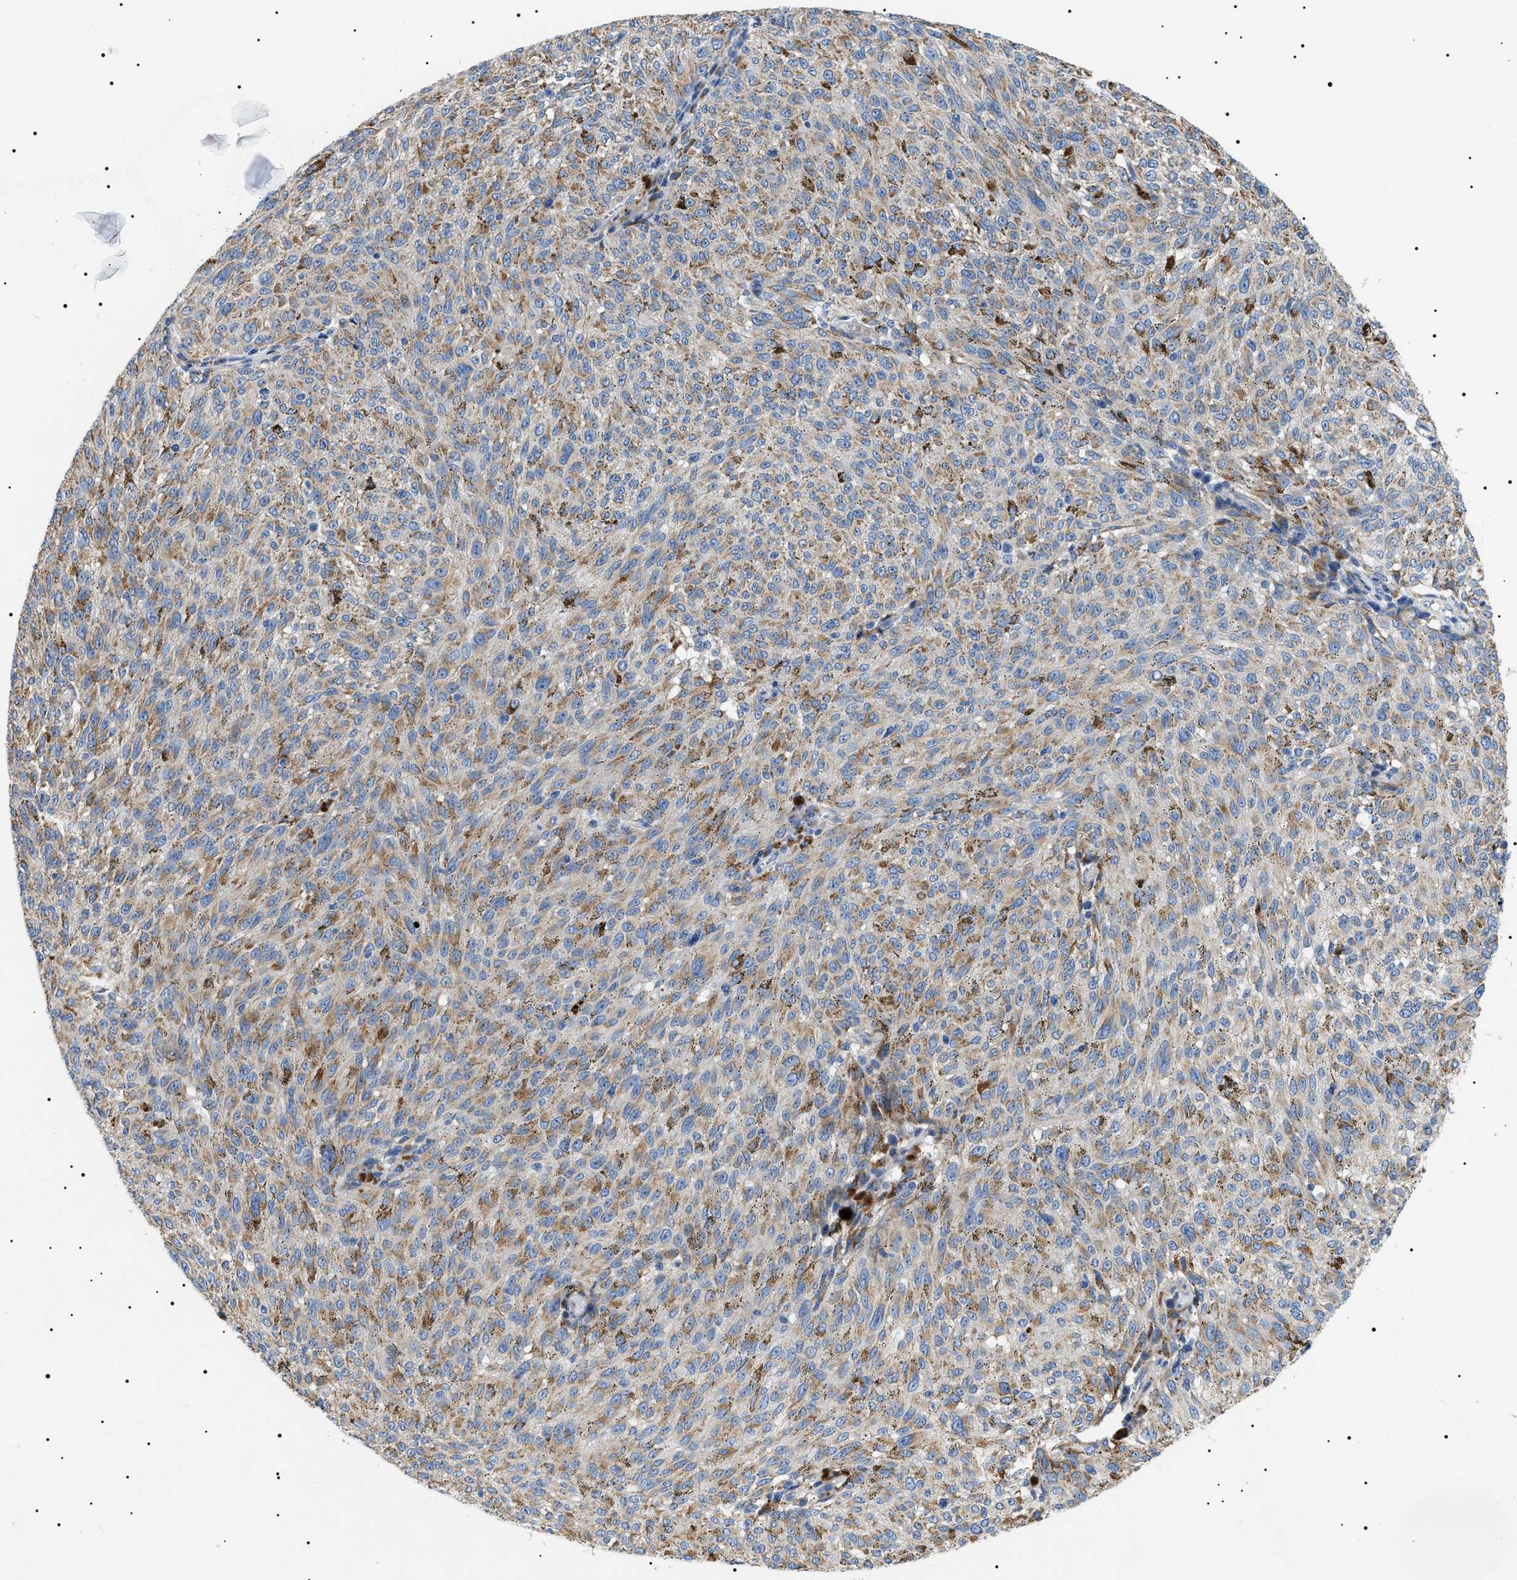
{"staining": {"intensity": "moderate", "quantity": ">75%", "location": "cytoplasmic/membranous"}, "tissue": "melanoma", "cell_type": "Tumor cells", "image_type": "cancer", "snomed": [{"axis": "morphology", "description": "Malignant melanoma, NOS"}, {"axis": "topography", "description": "Skin"}], "caption": "IHC image of human melanoma stained for a protein (brown), which displays medium levels of moderate cytoplasmic/membranous positivity in approximately >75% of tumor cells.", "gene": "TMEM222", "patient": {"sex": "female", "age": 72}}